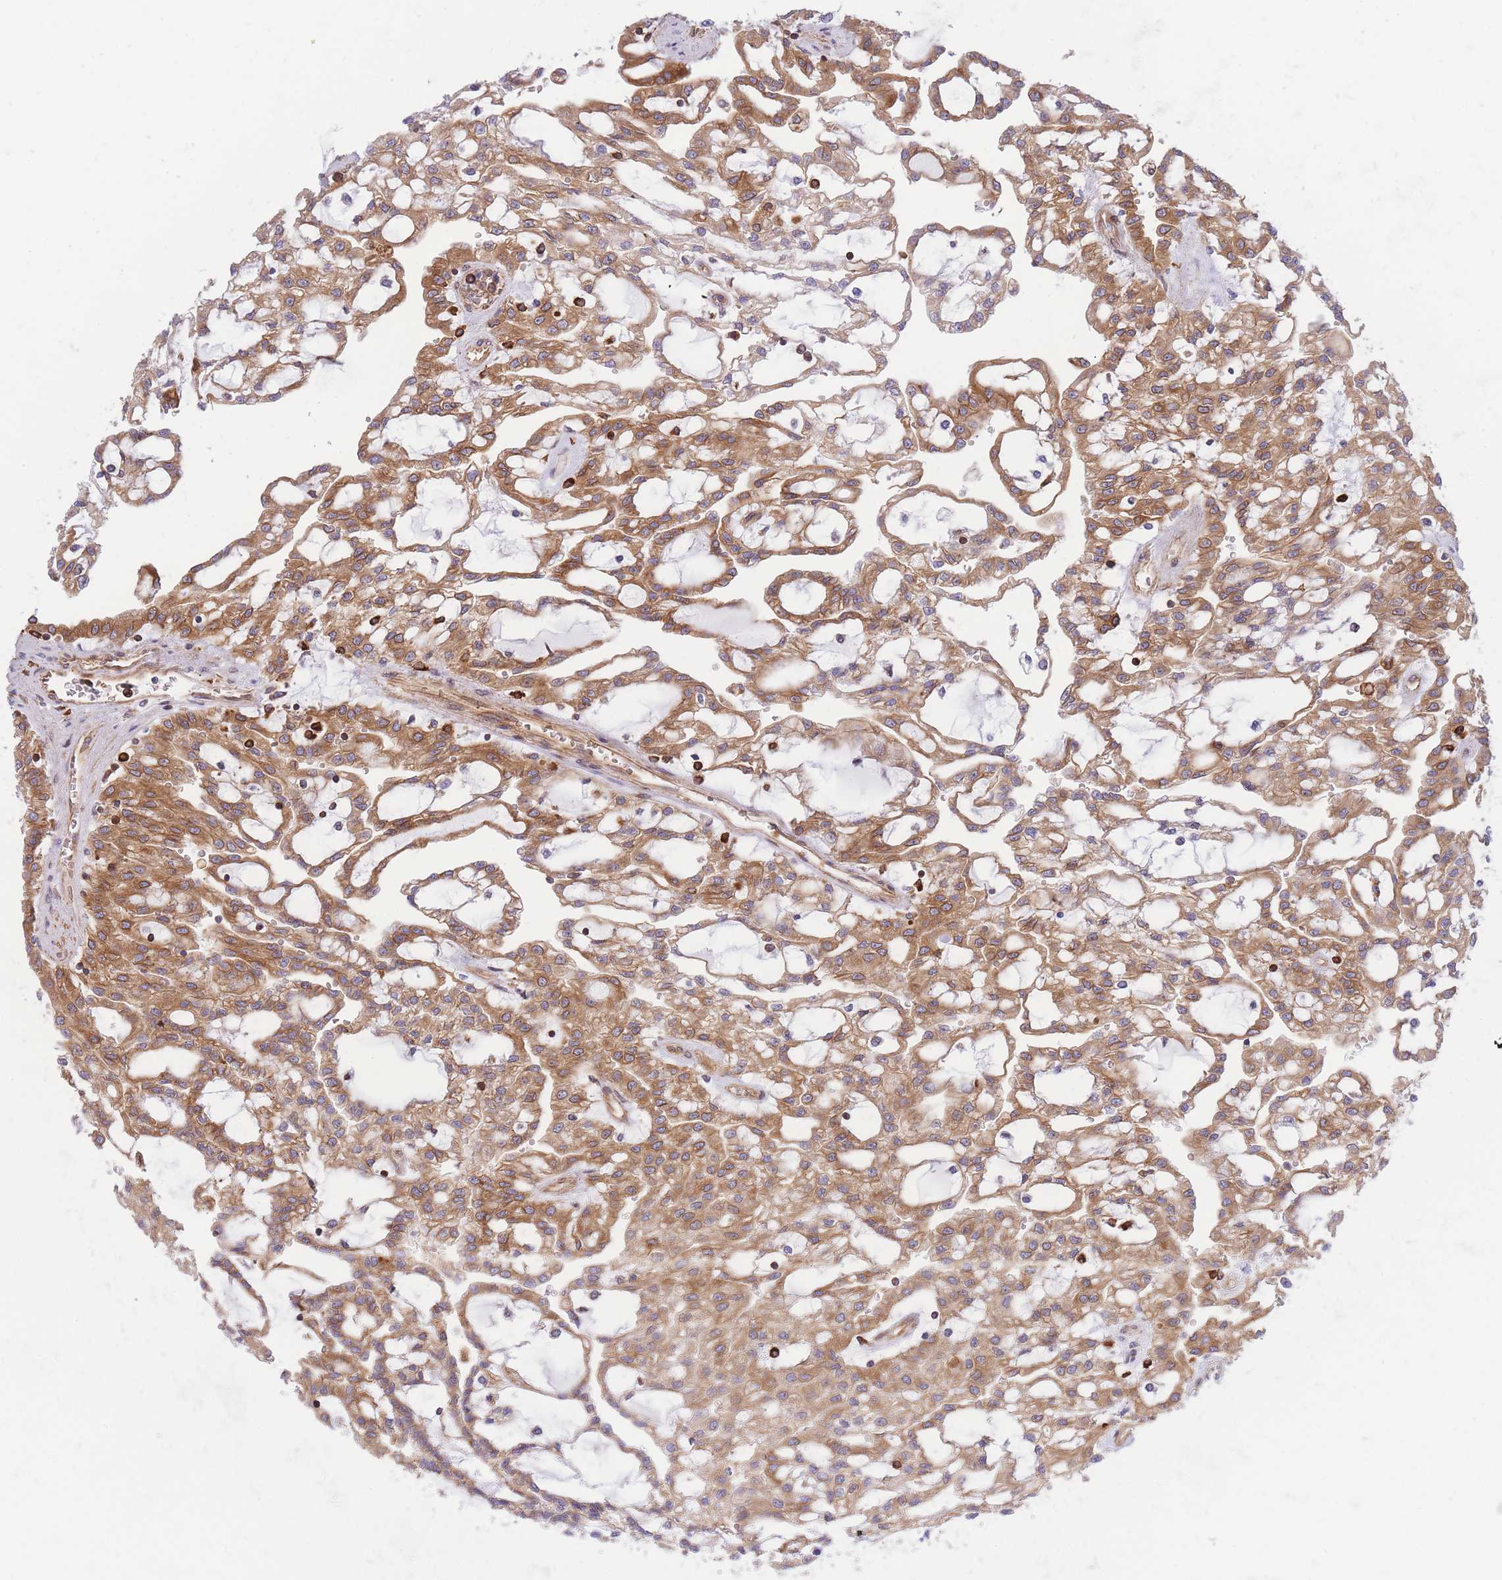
{"staining": {"intensity": "moderate", "quantity": ">75%", "location": "cytoplasmic/membranous"}, "tissue": "renal cancer", "cell_type": "Tumor cells", "image_type": "cancer", "snomed": [{"axis": "morphology", "description": "Adenocarcinoma, NOS"}, {"axis": "topography", "description": "Kidney"}], "caption": "Protein staining of adenocarcinoma (renal) tissue exhibits moderate cytoplasmic/membranous positivity in approximately >75% of tumor cells. (IHC, brightfield microscopy, high magnification).", "gene": "REM1", "patient": {"sex": "male", "age": 63}}